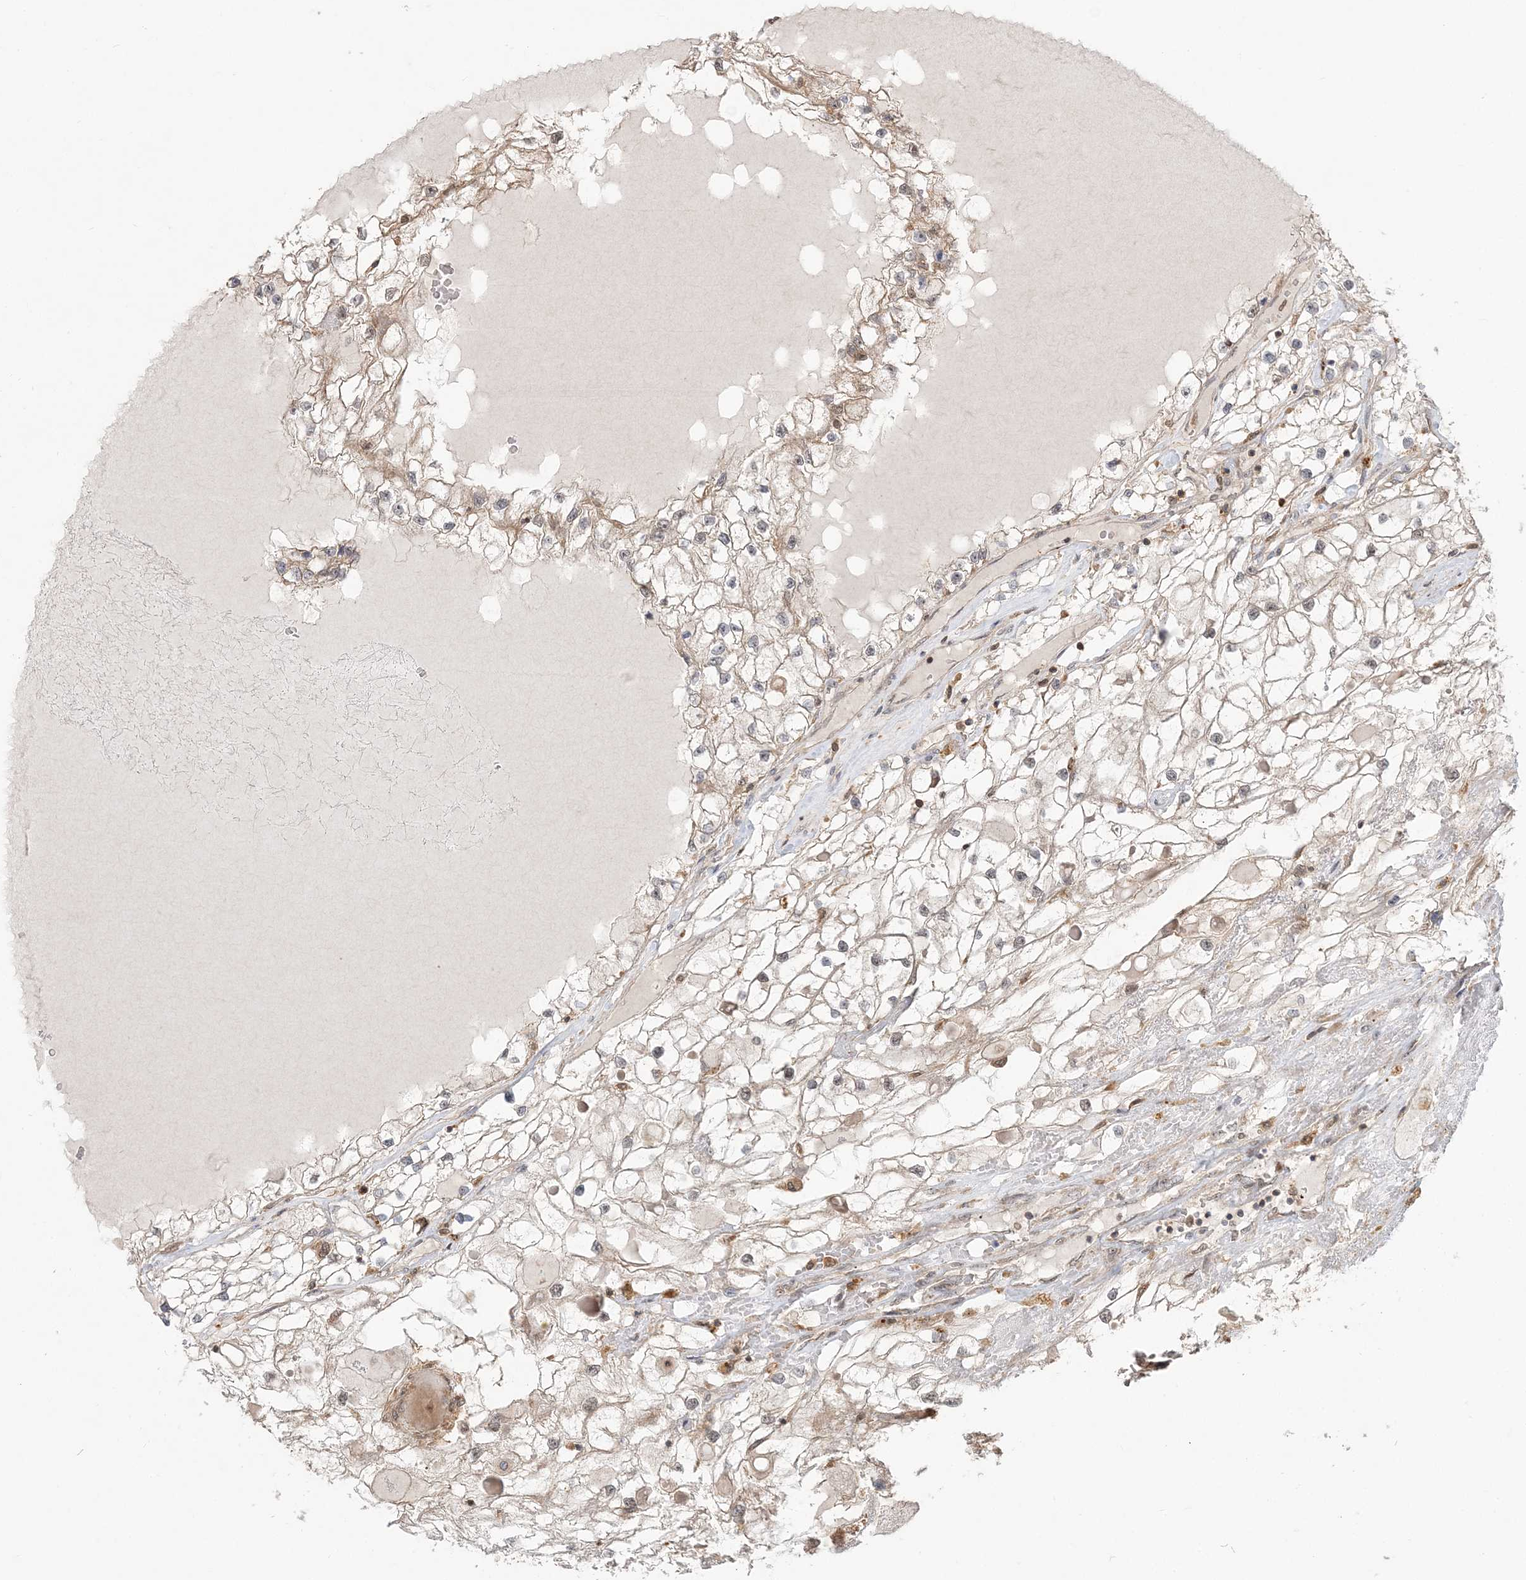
{"staining": {"intensity": "weak", "quantity": "<25%", "location": "cytoplasmic/membranous,nuclear"}, "tissue": "renal cancer", "cell_type": "Tumor cells", "image_type": "cancer", "snomed": [{"axis": "morphology", "description": "Adenocarcinoma, NOS"}, {"axis": "topography", "description": "Kidney"}], "caption": "DAB immunohistochemical staining of renal cancer (adenocarcinoma) reveals no significant positivity in tumor cells.", "gene": "CAB39", "patient": {"sex": "male", "age": 68}}